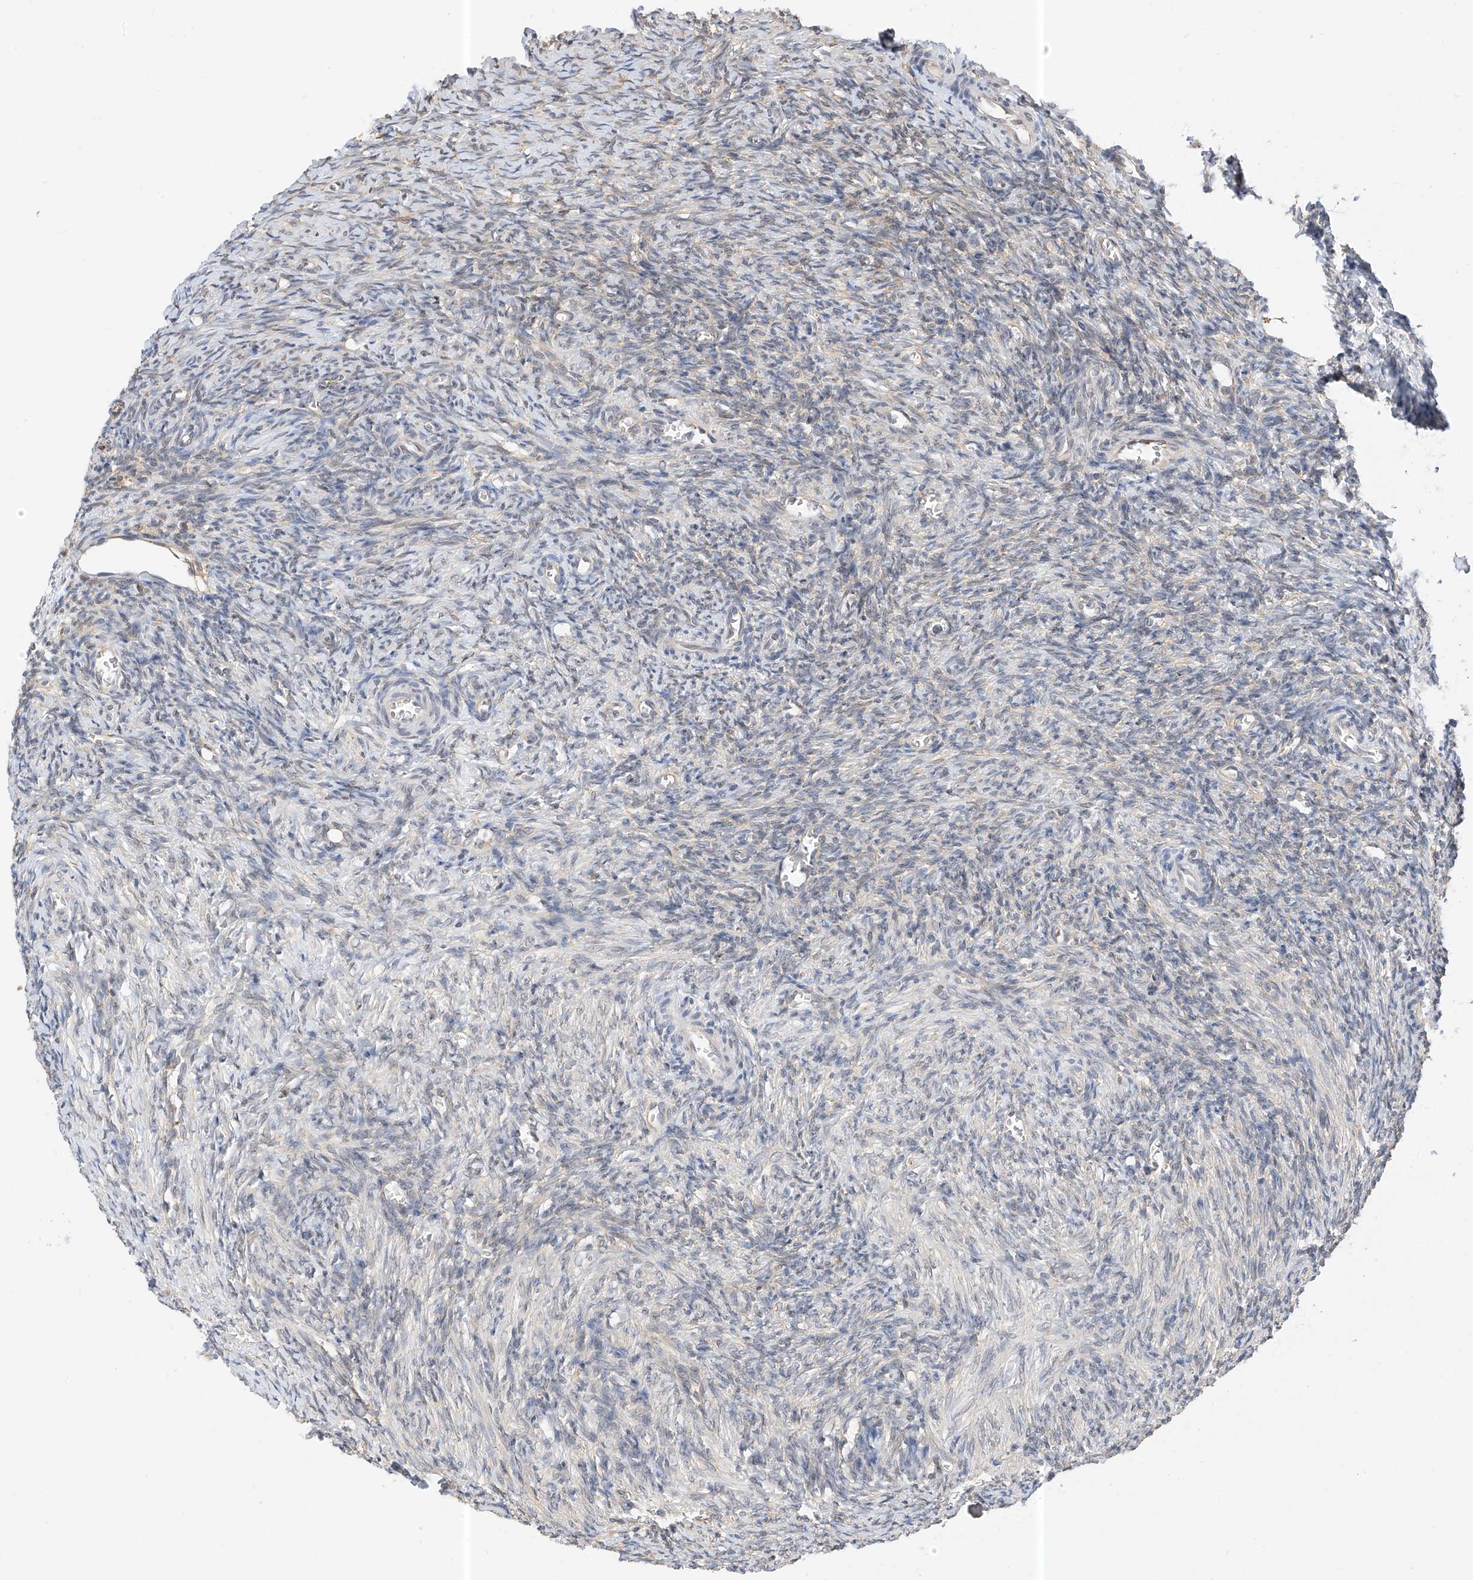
{"staining": {"intensity": "weak", "quantity": "25%-75%", "location": "cytoplasmic/membranous"}, "tissue": "ovary", "cell_type": "Ovarian stroma cells", "image_type": "normal", "snomed": [{"axis": "morphology", "description": "Normal tissue, NOS"}, {"axis": "topography", "description": "Ovary"}], "caption": "A low amount of weak cytoplasmic/membranous staining is present in approximately 25%-75% of ovarian stroma cells in normal ovary. The protein of interest is shown in brown color, while the nuclei are stained blue.", "gene": "PPA2", "patient": {"sex": "female", "age": 27}}